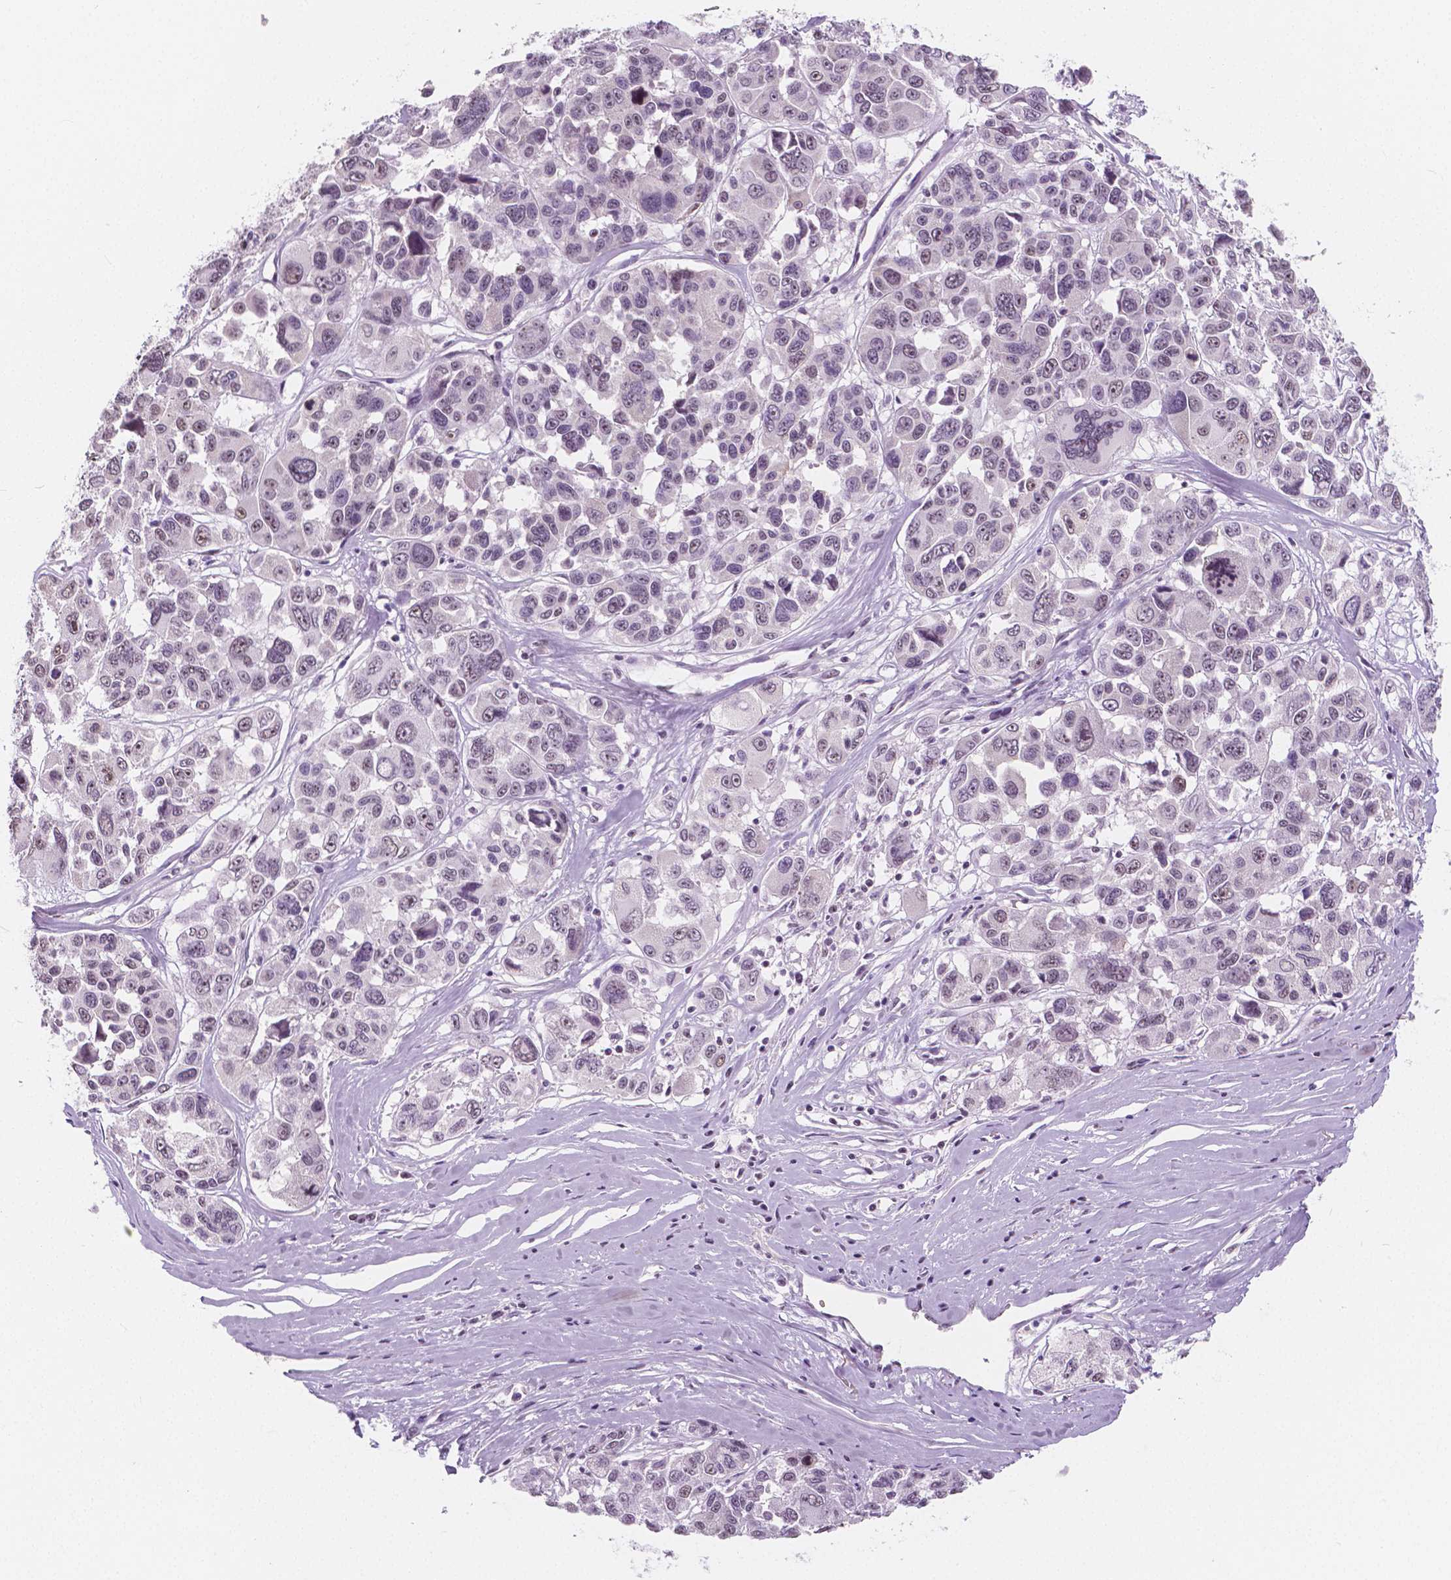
{"staining": {"intensity": "weak", "quantity": "<25%", "location": "nuclear"}, "tissue": "melanoma", "cell_type": "Tumor cells", "image_type": "cancer", "snomed": [{"axis": "morphology", "description": "Malignant melanoma, NOS"}, {"axis": "topography", "description": "Skin"}], "caption": "Immunohistochemistry of human melanoma exhibits no staining in tumor cells. Brightfield microscopy of immunohistochemistry stained with DAB (3,3'-diaminobenzidine) (brown) and hematoxylin (blue), captured at high magnification.", "gene": "NOLC1", "patient": {"sex": "female", "age": 66}}